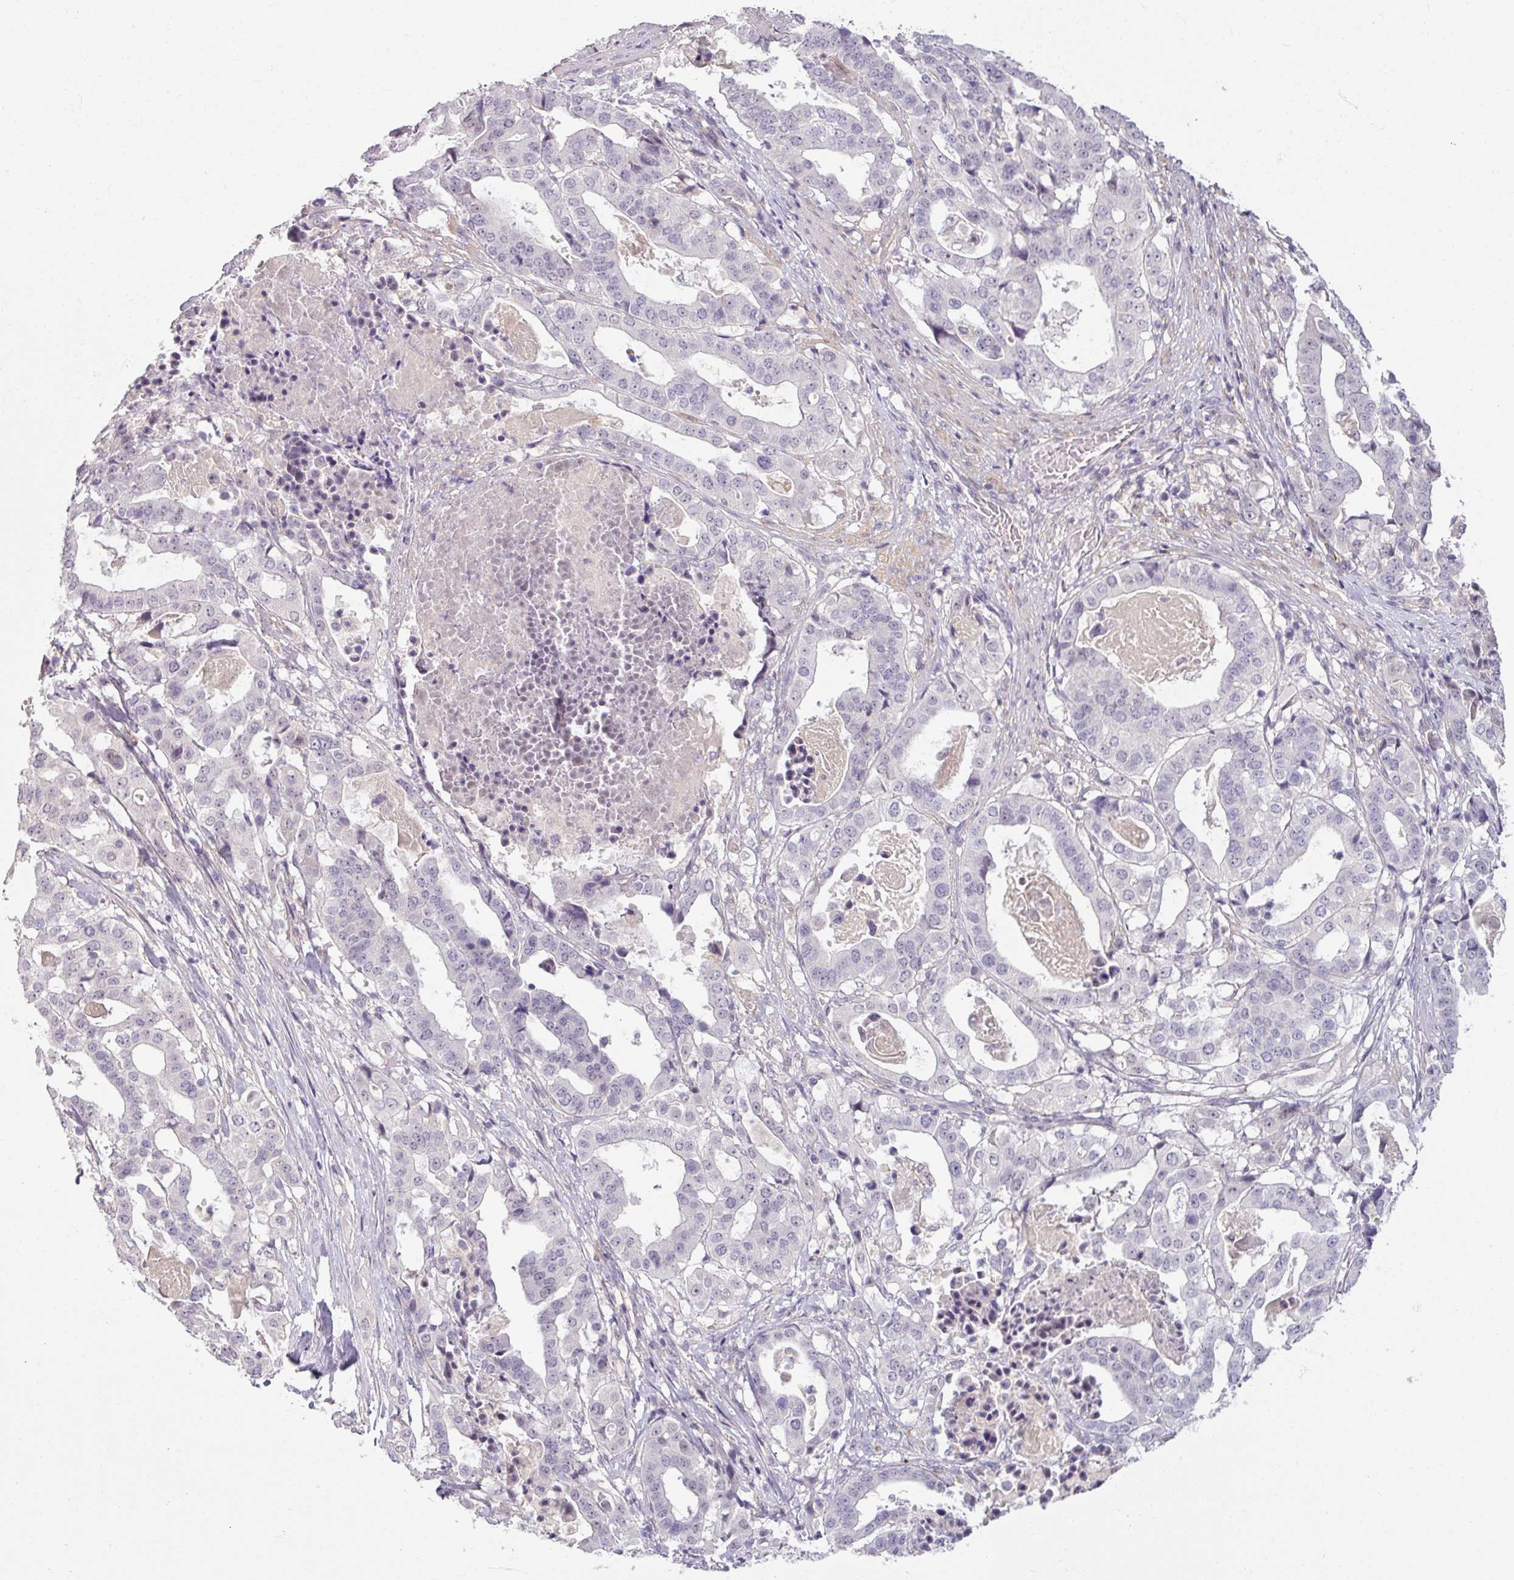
{"staining": {"intensity": "negative", "quantity": "none", "location": "none"}, "tissue": "stomach cancer", "cell_type": "Tumor cells", "image_type": "cancer", "snomed": [{"axis": "morphology", "description": "Adenocarcinoma, NOS"}, {"axis": "topography", "description": "Stomach"}], "caption": "An immunohistochemistry (IHC) photomicrograph of adenocarcinoma (stomach) is shown. There is no staining in tumor cells of adenocarcinoma (stomach).", "gene": "UVSSA", "patient": {"sex": "male", "age": 48}}